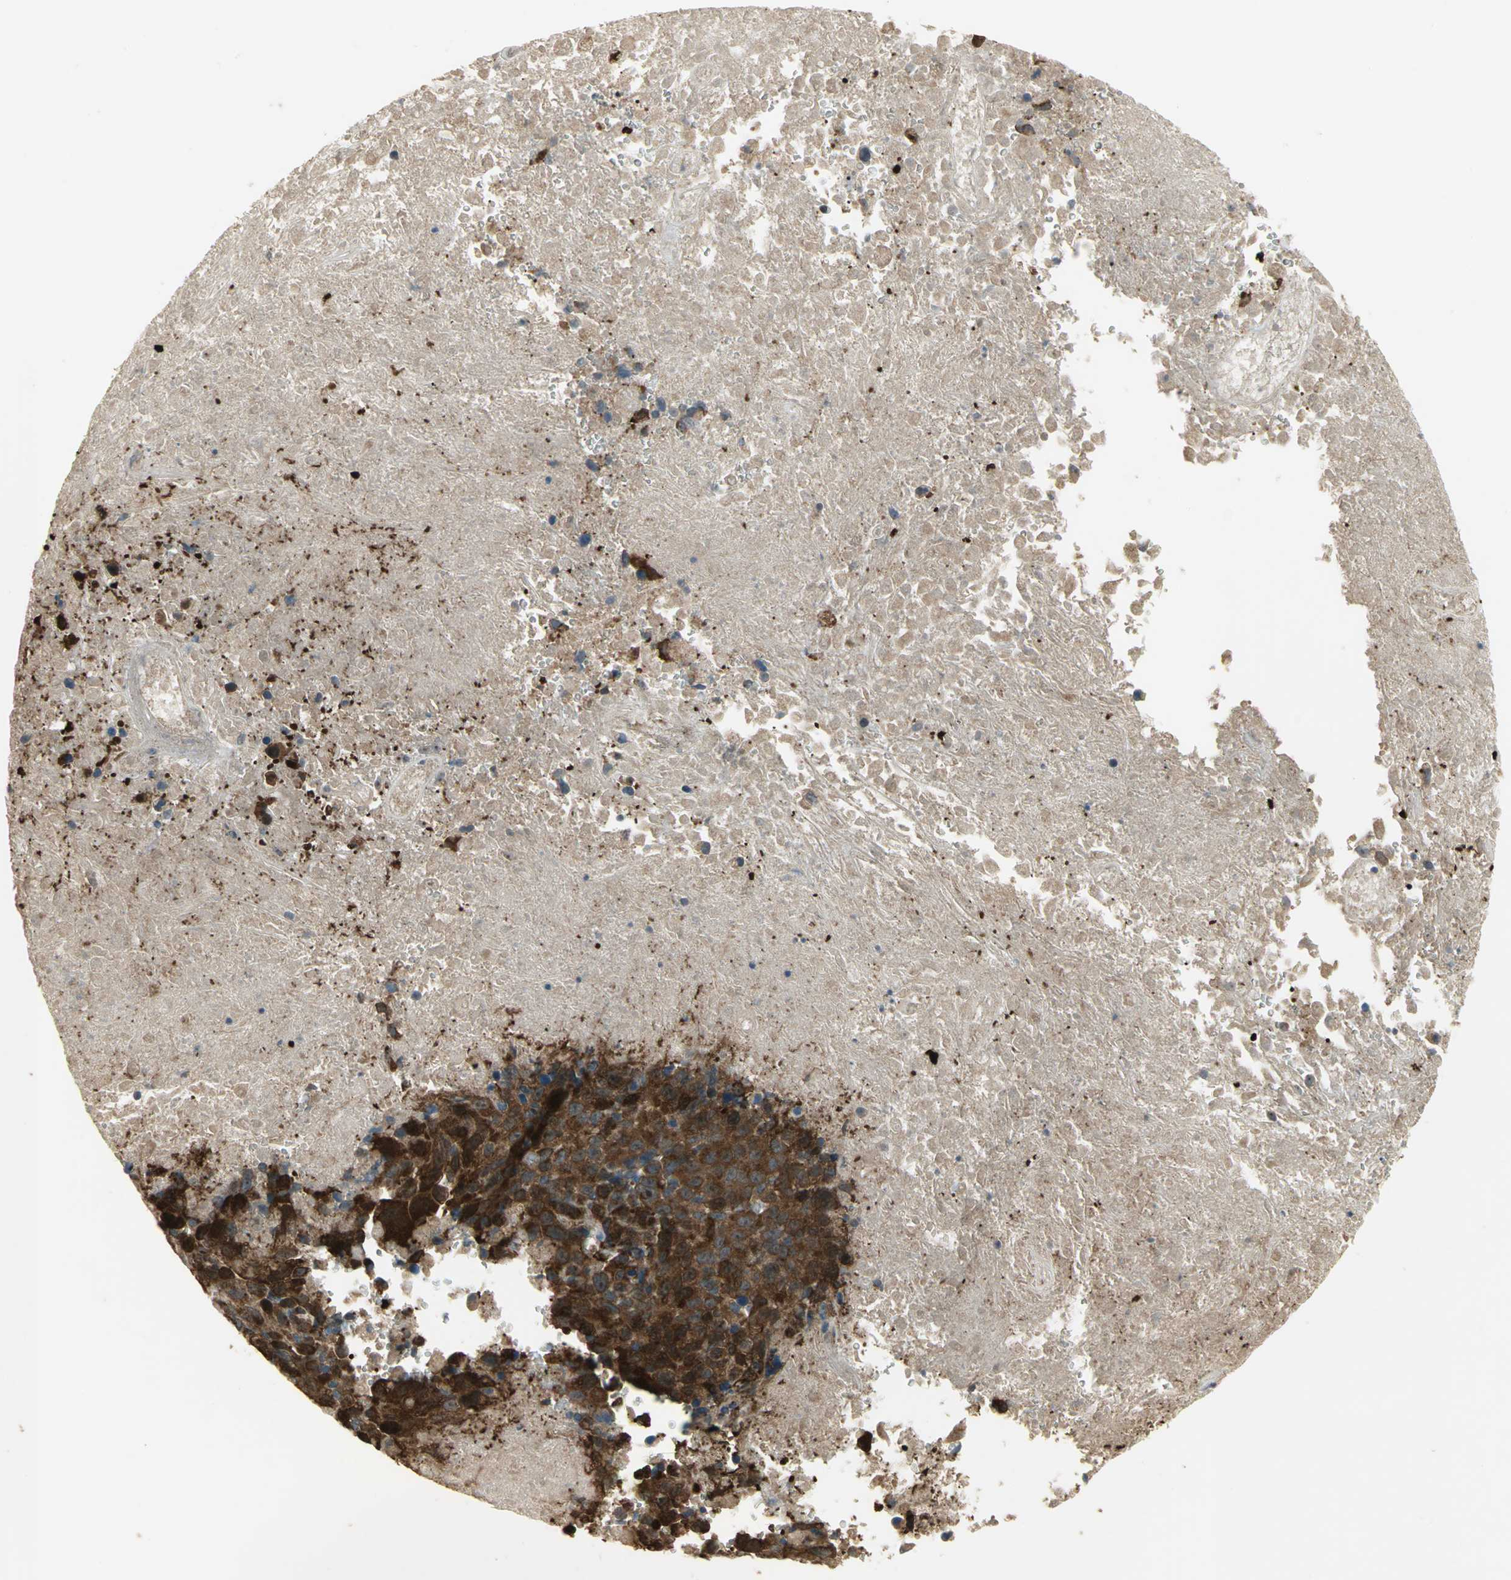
{"staining": {"intensity": "strong", "quantity": ">75%", "location": "cytoplasmic/membranous"}, "tissue": "melanoma", "cell_type": "Tumor cells", "image_type": "cancer", "snomed": [{"axis": "morphology", "description": "Malignant melanoma, Metastatic site"}, {"axis": "topography", "description": "Cerebral cortex"}], "caption": "Malignant melanoma (metastatic site) stained for a protein displays strong cytoplasmic/membranous positivity in tumor cells. (brown staining indicates protein expression, while blue staining denotes nuclei).", "gene": "AMT", "patient": {"sex": "female", "age": 52}}